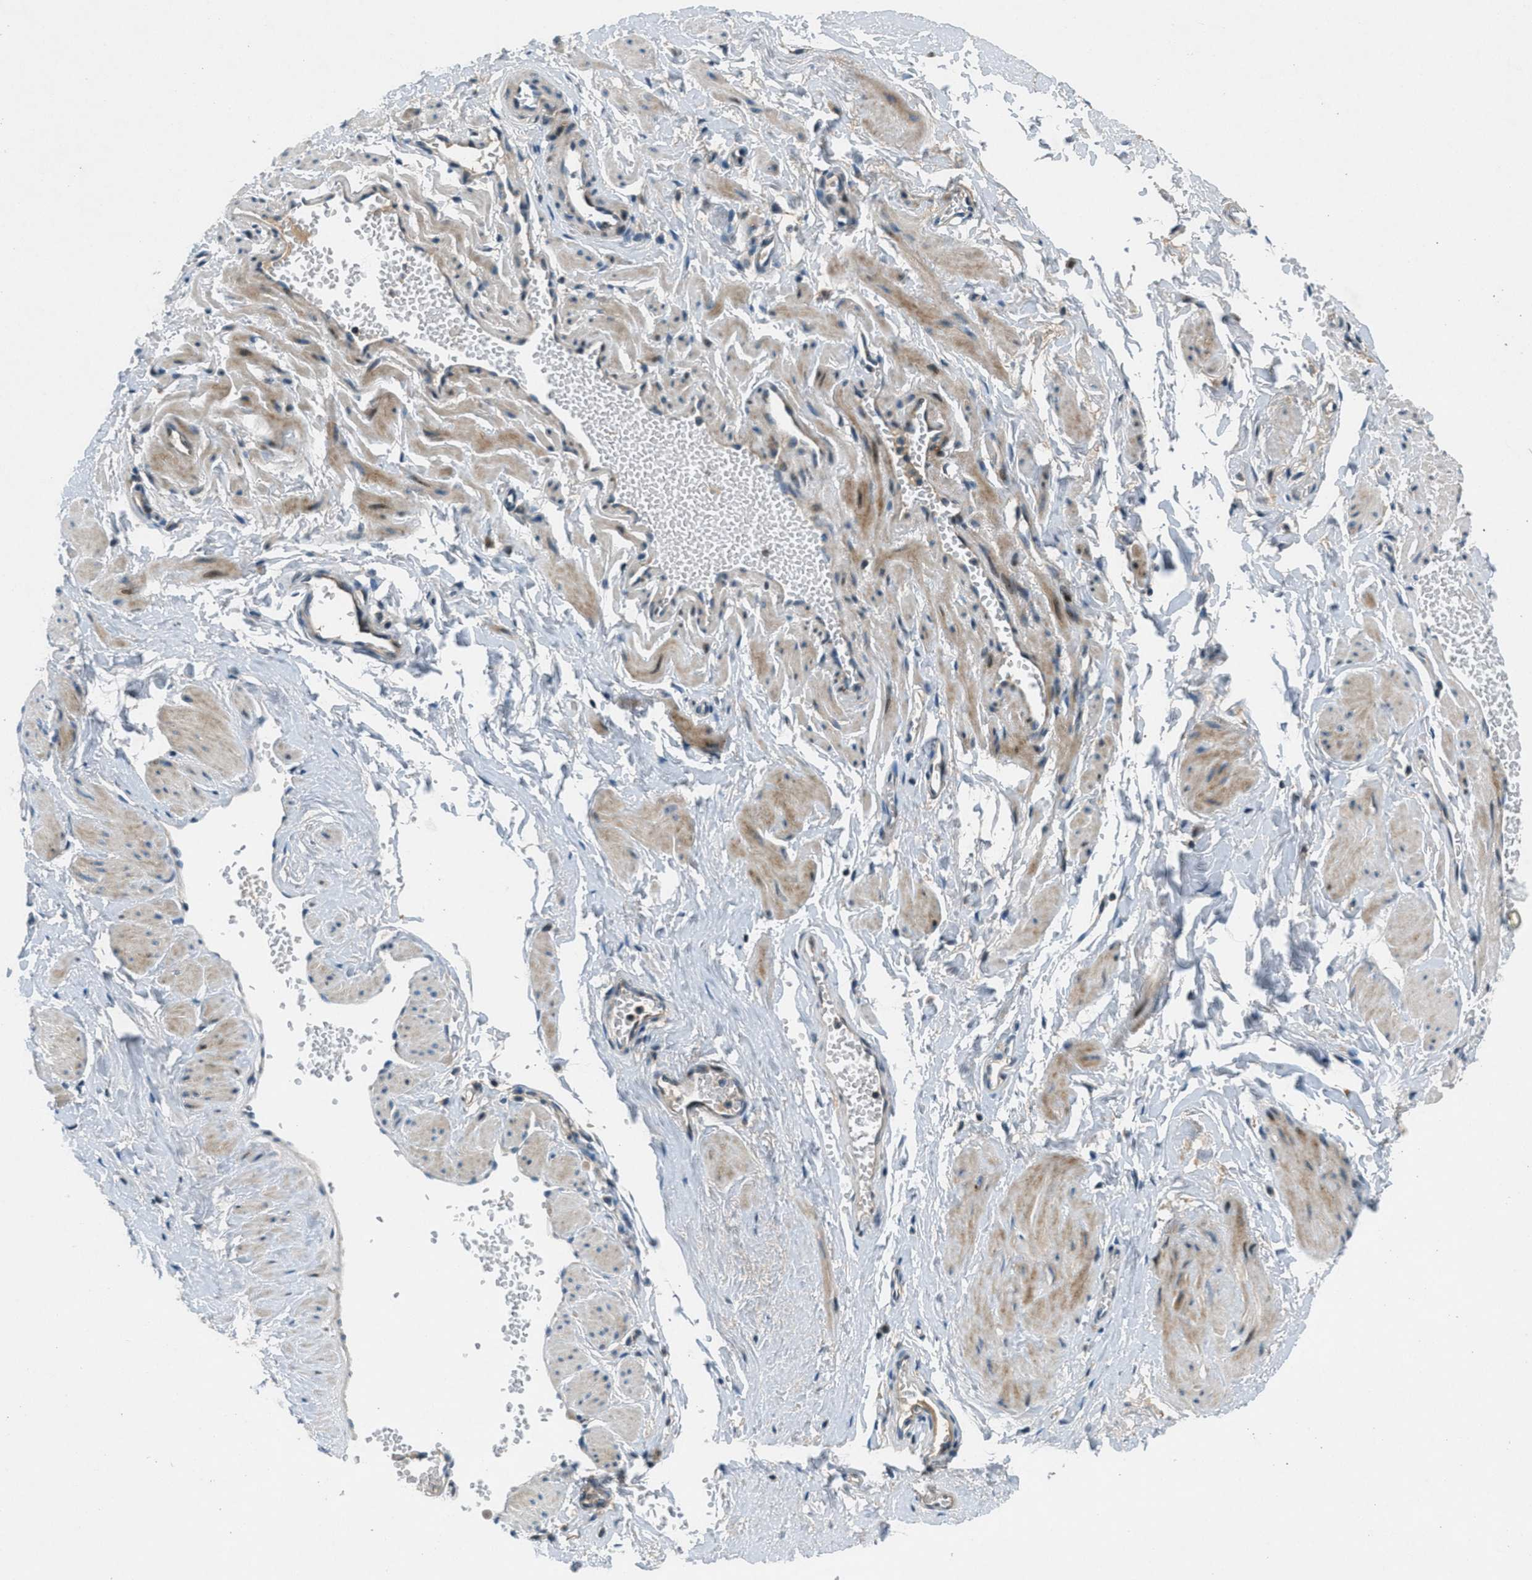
{"staining": {"intensity": "negative", "quantity": "none", "location": "none"}, "tissue": "adipose tissue", "cell_type": "Adipocytes", "image_type": "normal", "snomed": [{"axis": "morphology", "description": "Normal tissue, NOS"}, {"axis": "topography", "description": "Soft tissue"}, {"axis": "topography", "description": "Vascular tissue"}], "caption": "Immunohistochemical staining of normal adipose tissue displays no significant positivity in adipocytes.", "gene": "CLEC2D", "patient": {"sex": "female", "age": 35}}